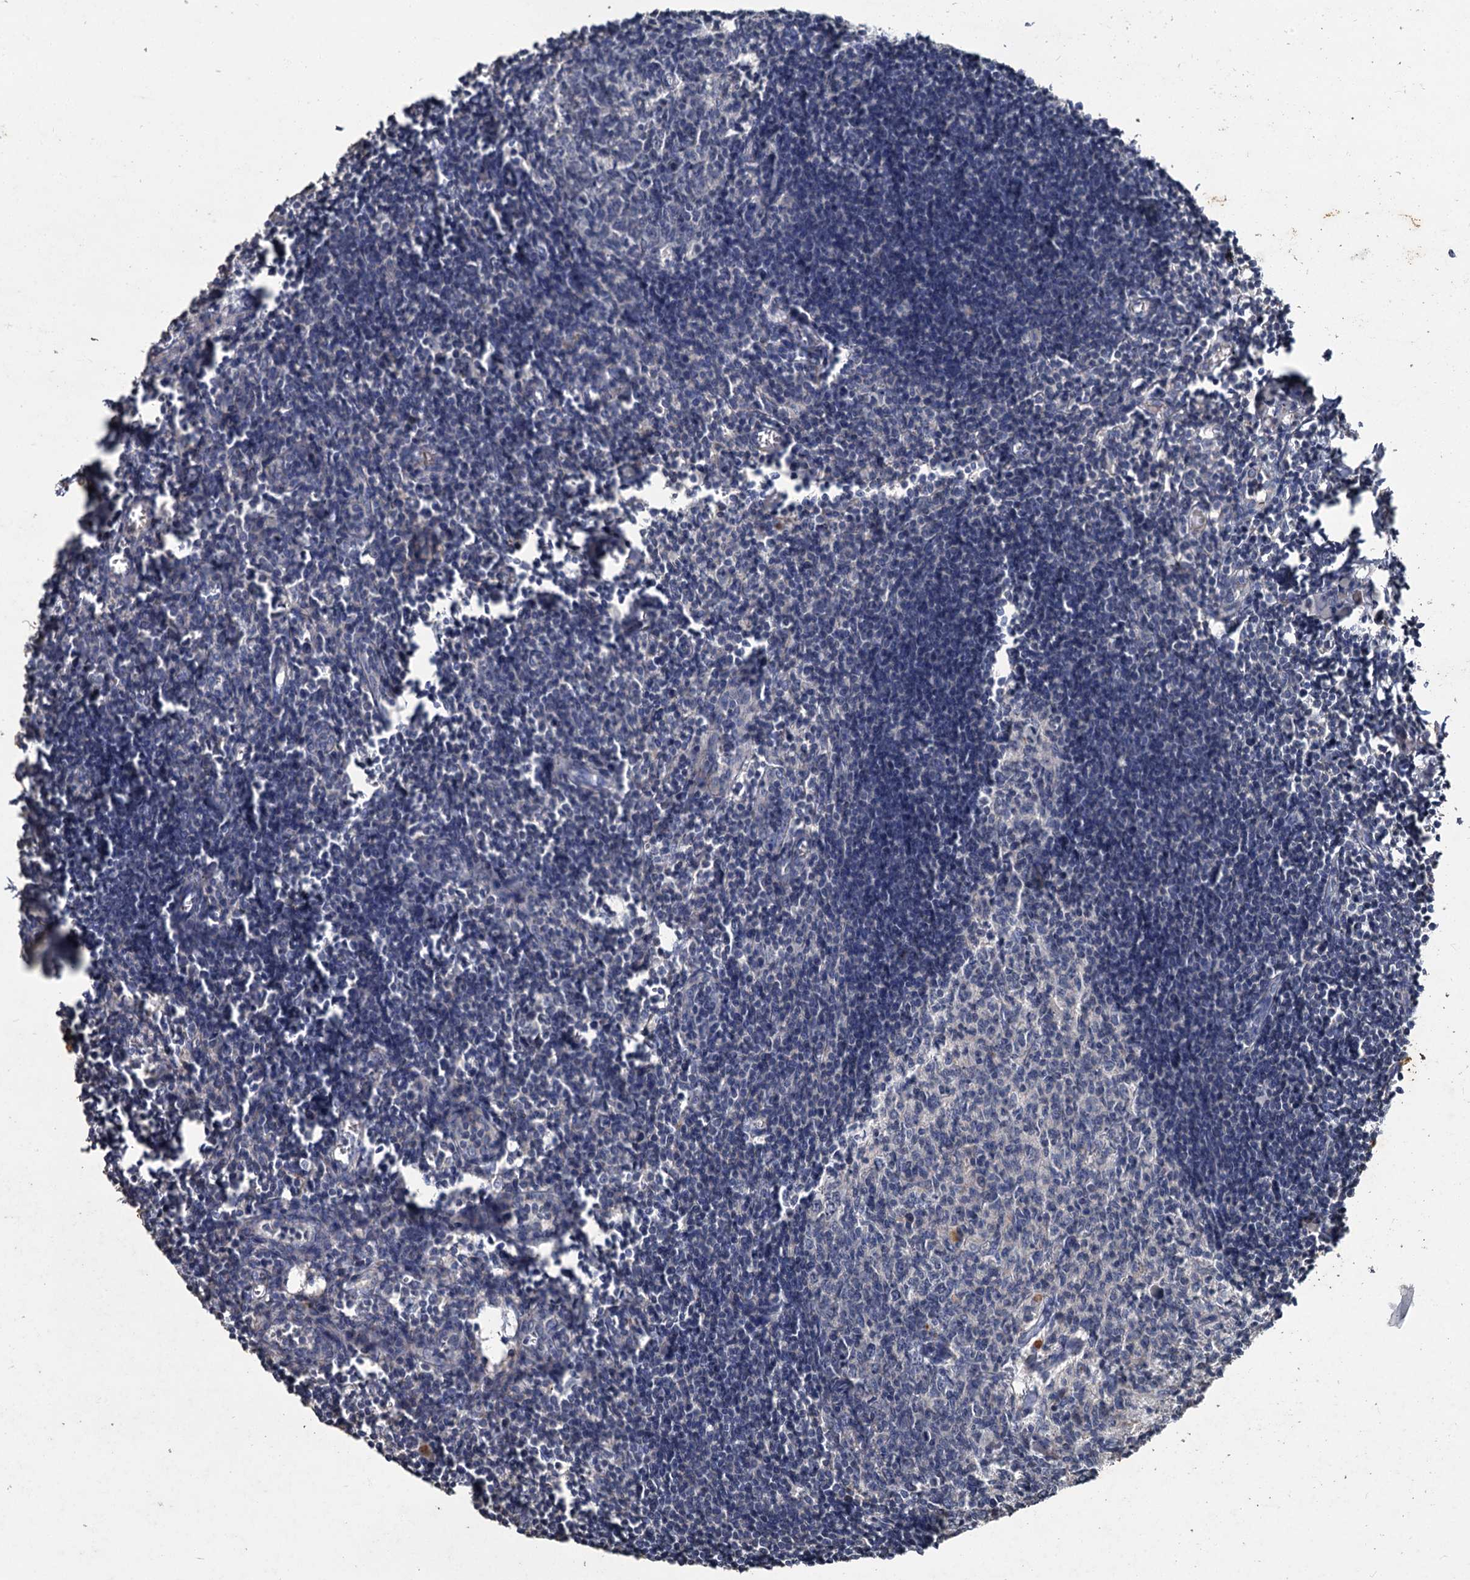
{"staining": {"intensity": "negative", "quantity": "none", "location": "none"}, "tissue": "lymph node", "cell_type": "Germinal center cells", "image_type": "normal", "snomed": [{"axis": "morphology", "description": "Normal tissue, NOS"}, {"axis": "morphology", "description": "Malignant melanoma, Metastatic site"}, {"axis": "topography", "description": "Lymph node"}], "caption": "This is an immunohistochemistry micrograph of normal human lymph node. There is no positivity in germinal center cells.", "gene": "ATP9A", "patient": {"sex": "male", "age": 41}}